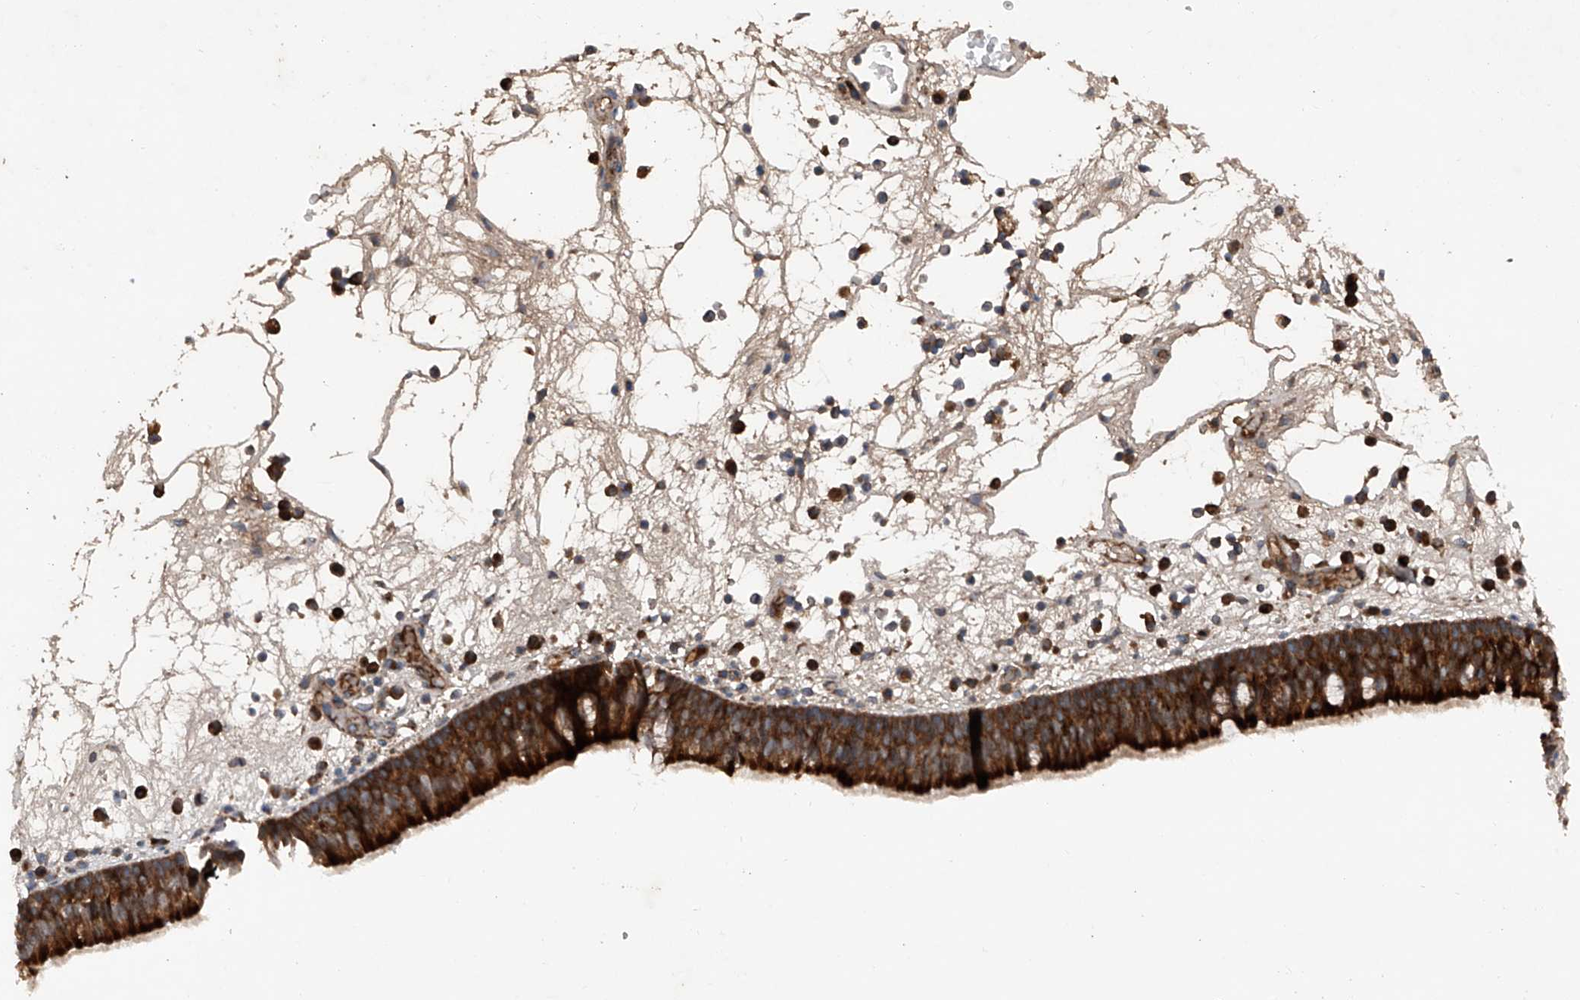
{"staining": {"intensity": "strong", "quantity": ">75%", "location": "cytoplasmic/membranous"}, "tissue": "nasopharynx", "cell_type": "Respiratory epithelial cells", "image_type": "normal", "snomed": [{"axis": "morphology", "description": "Normal tissue, NOS"}, {"axis": "morphology", "description": "Inflammation, NOS"}, {"axis": "morphology", "description": "Malignant melanoma, Metastatic site"}, {"axis": "topography", "description": "Nasopharynx"}], "caption": "High-power microscopy captured an immunohistochemistry (IHC) histopathology image of benign nasopharynx, revealing strong cytoplasmic/membranous positivity in approximately >75% of respiratory epithelial cells. (DAB (3,3'-diaminobenzidine) IHC with brightfield microscopy, high magnification).", "gene": "DAD1", "patient": {"sex": "male", "age": 70}}